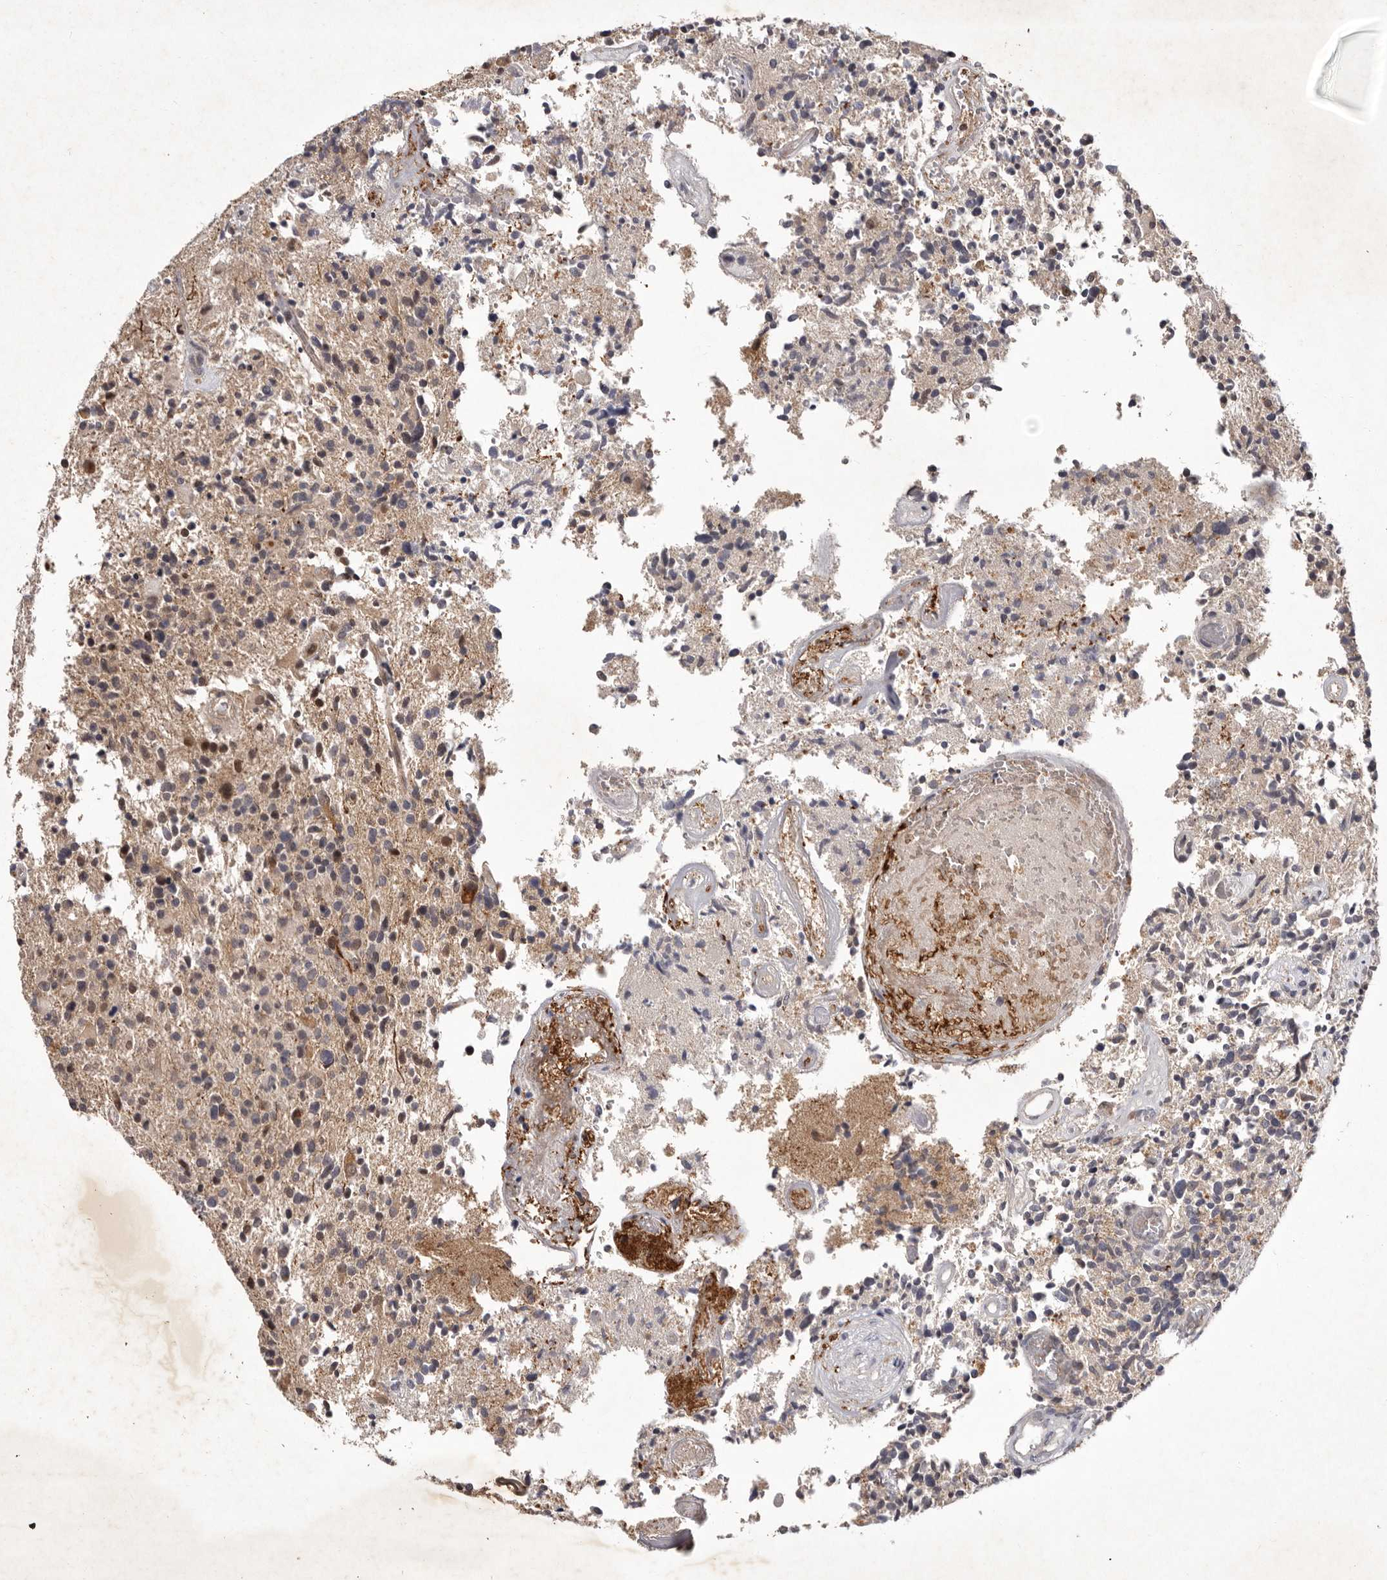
{"staining": {"intensity": "moderate", "quantity": "<25%", "location": "cytoplasmic/membranous,nuclear"}, "tissue": "glioma", "cell_type": "Tumor cells", "image_type": "cancer", "snomed": [{"axis": "morphology", "description": "Glioma, malignant, High grade"}, {"axis": "topography", "description": "Brain"}], "caption": "Immunohistochemistry of human malignant high-grade glioma exhibits low levels of moderate cytoplasmic/membranous and nuclear positivity in approximately <25% of tumor cells.", "gene": "ABL1", "patient": {"sex": "male", "age": 72}}